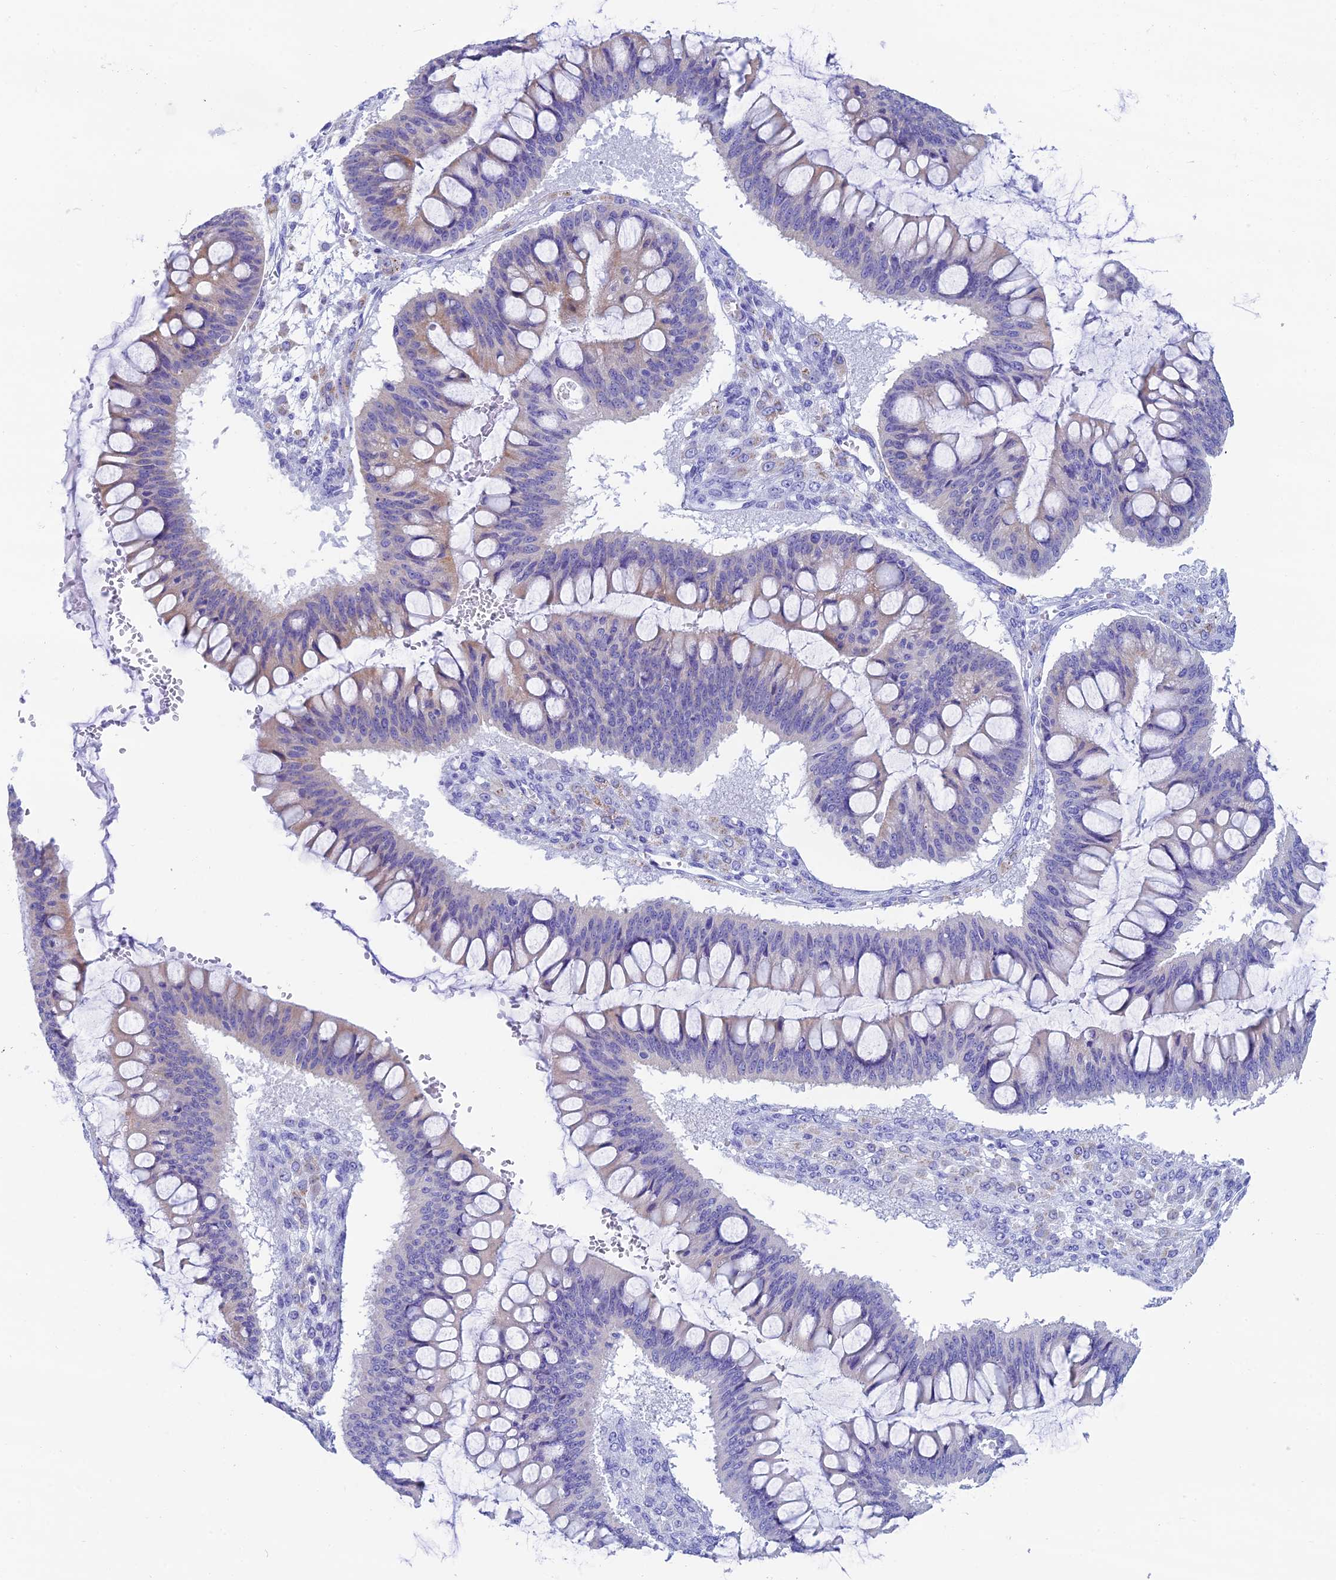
{"staining": {"intensity": "negative", "quantity": "none", "location": "none"}, "tissue": "ovarian cancer", "cell_type": "Tumor cells", "image_type": "cancer", "snomed": [{"axis": "morphology", "description": "Cystadenocarcinoma, mucinous, NOS"}, {"axis": "topography", "description": "Ovary"}], "caption": "Tumor cells are negative for protein expression in human ovarian mucinous cystadenocarcinoma. (DAB IHC, high magnification).", "gene": "REEP4", "patient": {"sex": "female", "age": 73}}